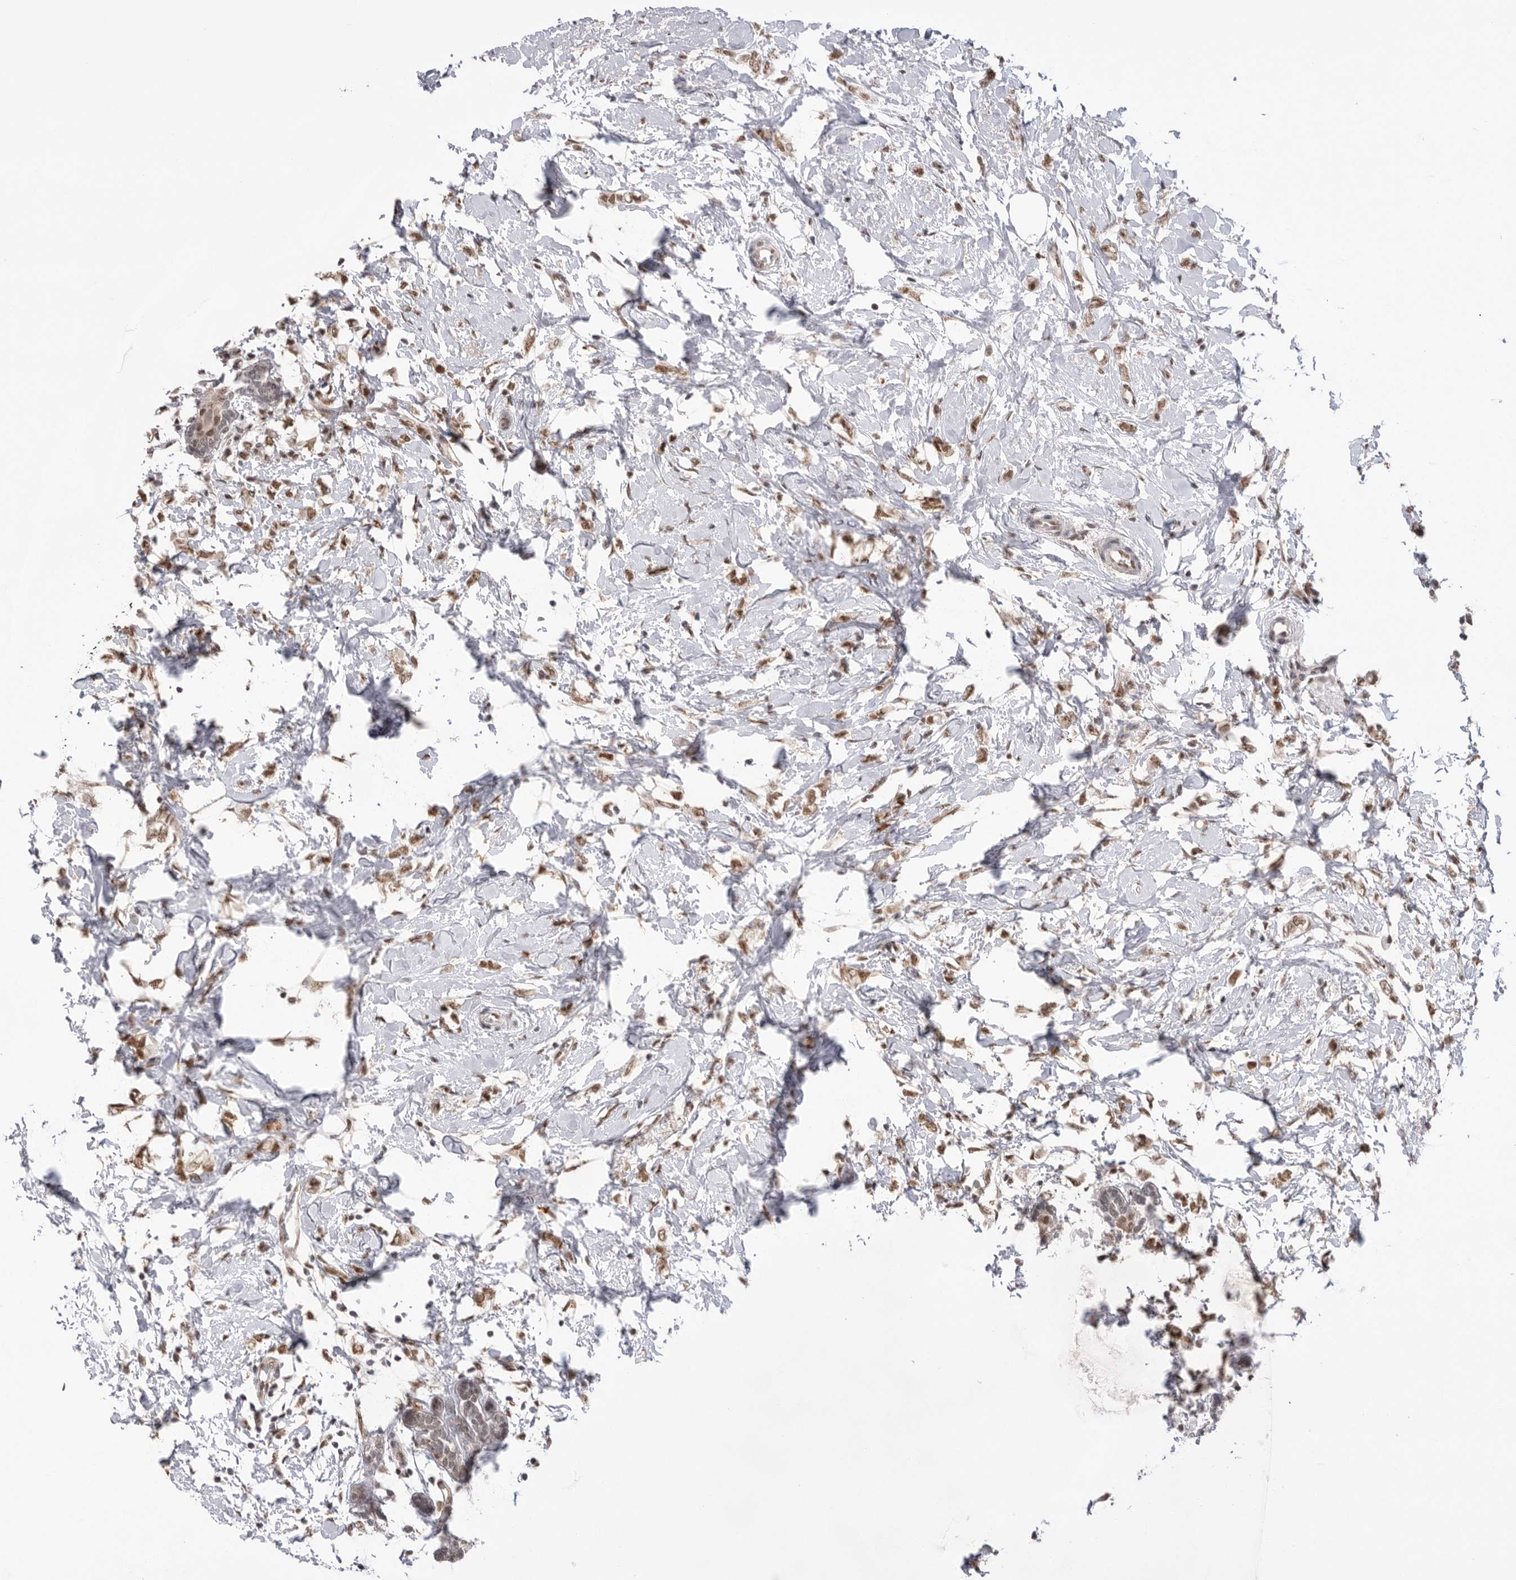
{"staining": {"intensity": "moderate", "quantity": ">75%", "location": "nuclear"}, "tissue": "breast cancer", "cell_type": "Tumor cells", "image_type": "cancer", "snomed": [{"axis": "morphology", "description": "Normal tissue, NOS"}, {"axis": "morphology", "description": "Lobular carcinoma"}, {"axis": "topography", "description": "Breast"}], "caption": "Protein staining by immunohistochemistry demonstrates moderate nuclear expression in approximately >75% of tumor cells in breast cancer.", "gene": "BCLAF3", "patient": {"sex": "female", "age": 47}}